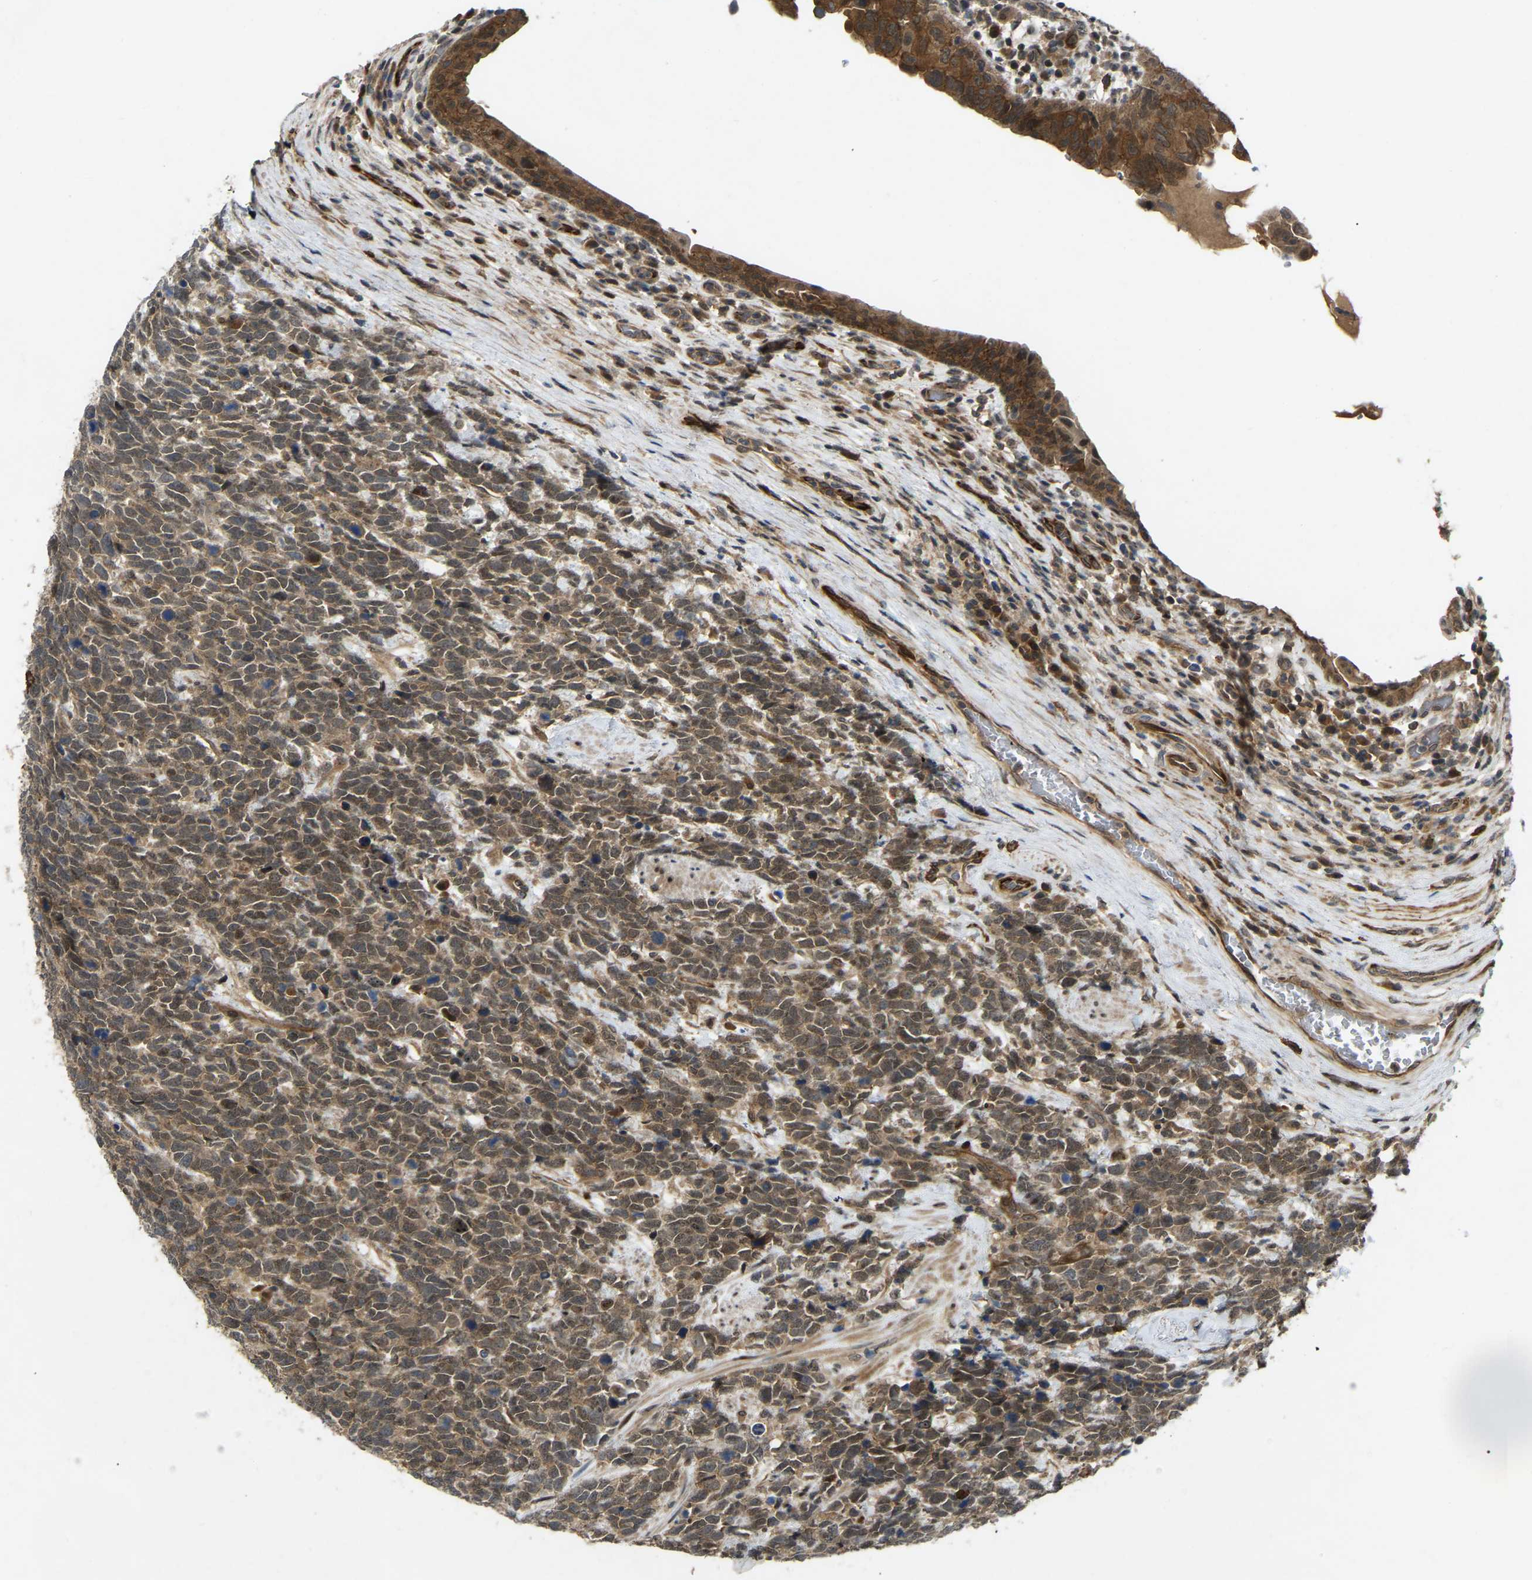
{"staining": {"intensity": "moderate", "quantity": ">75%", "location": "cytoplasmic/membranous,nuclear"}, "tissue": "urothelial cancer", "cell_type": "Tumor cells", "image_type": "cancer", "snomed": [{"axis": "morphology", "description": "Urothelial carcinoma, High grade"}, {"axis": "topography", "description": "Urinary bladder"}], "caption": "A medium amount of moderate cytoplasmic/membranous and nuclear positivity is seen in approximately >75% of tumor cells in urothelial cancer tissue.", "gene": "KIAA1549", "patient": {"sex": "female", "age": 82}}